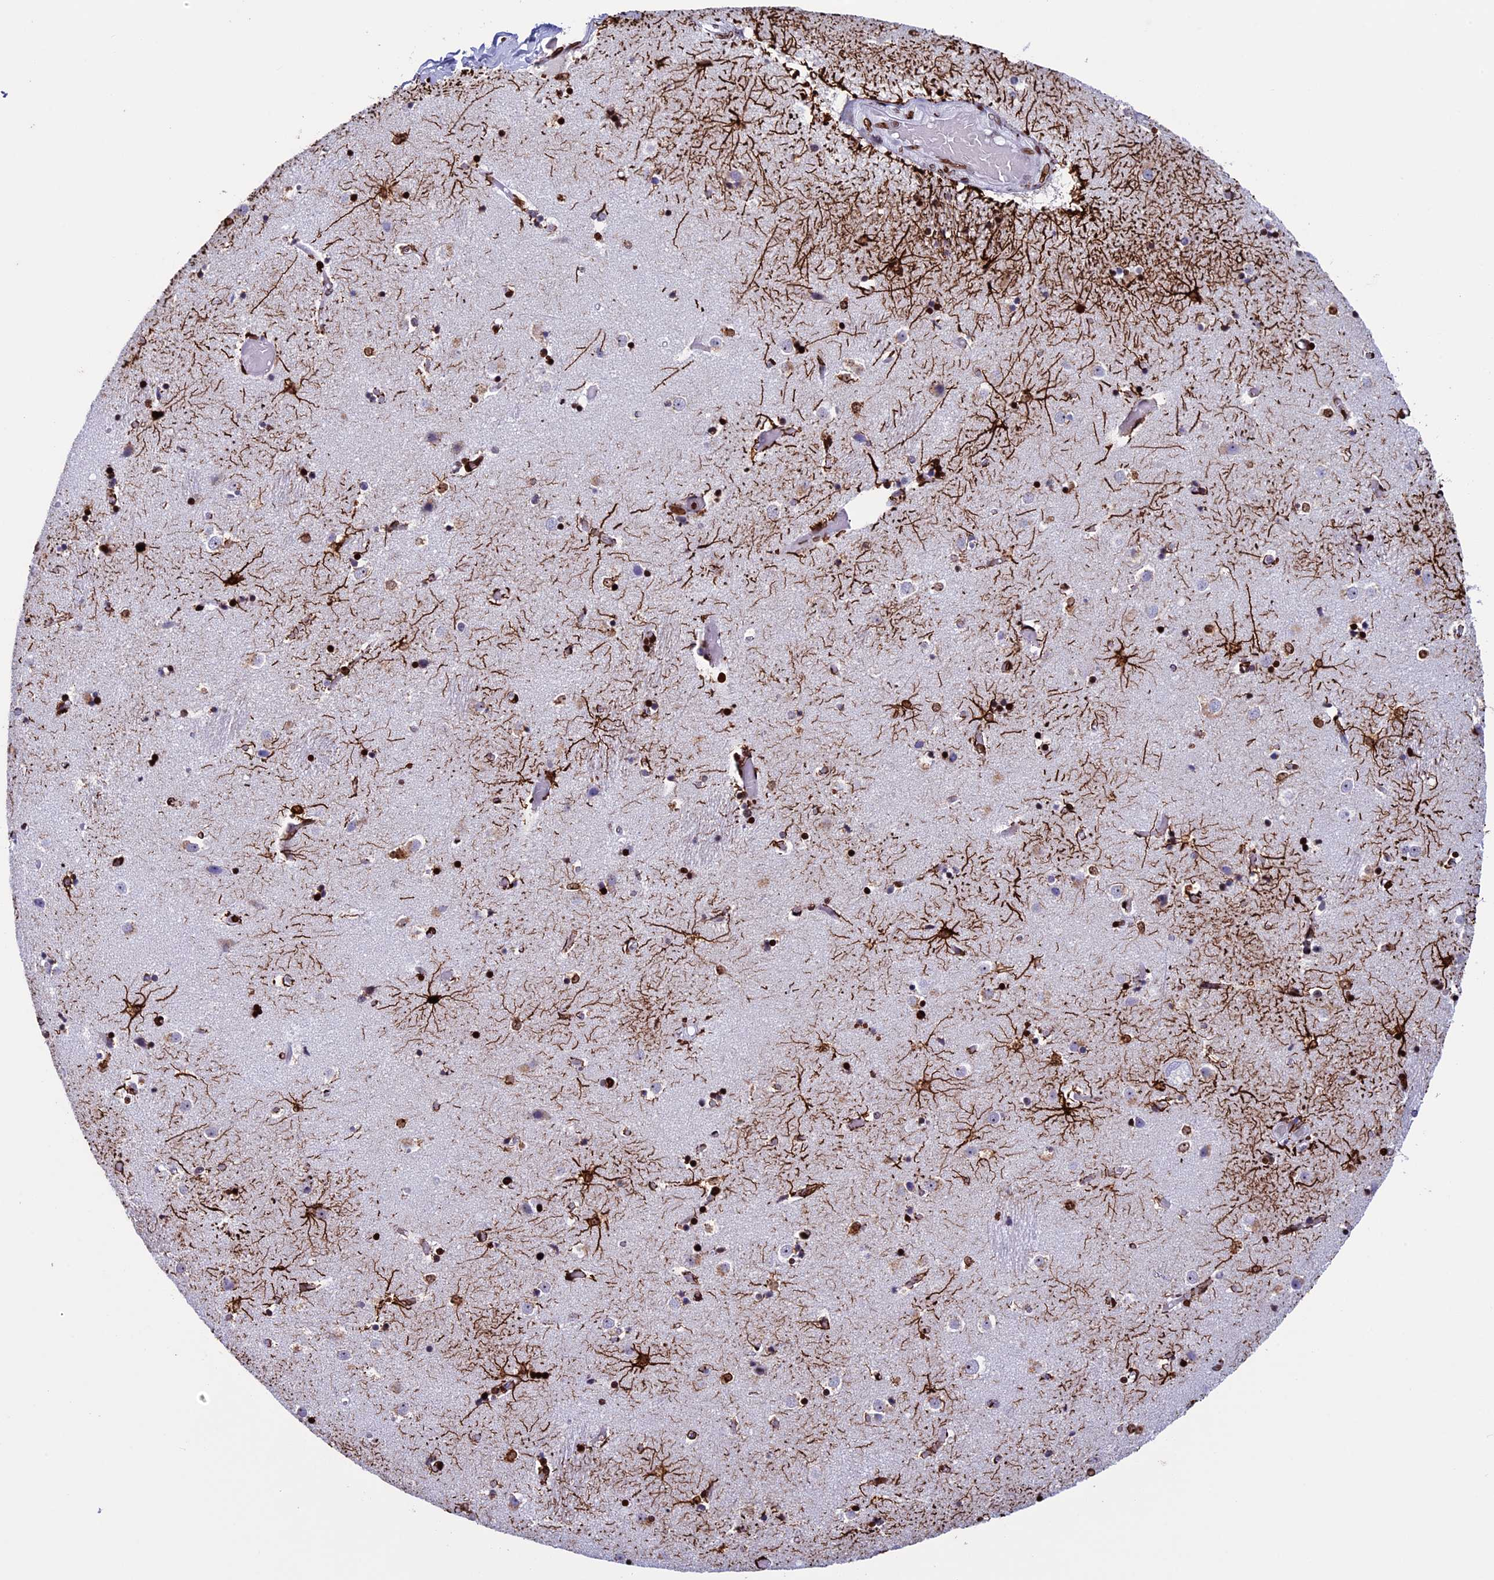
{"staining": {"intensity": "strong", "quantity": "25%-75%", "location": "cytoplasmic/membranous,nuclear"}, "tissue": "caudate", "cell_type": "Glial cells", "image_type": "normal", "snomed": [{"axis": "morphology", "description": "Normal tissue, NOS"}, {"axis": "topography", "description": "Lateral ventricle wall"}], "caption": "This is a histology image of immunohistochemistry (IHC) staining of benign caudate, which shows strong staining in the cytoplasmic/membranous,nuclear of glial cells.", "gene": "BTBD3", "patient": {"sex": "female", "age": 52}}